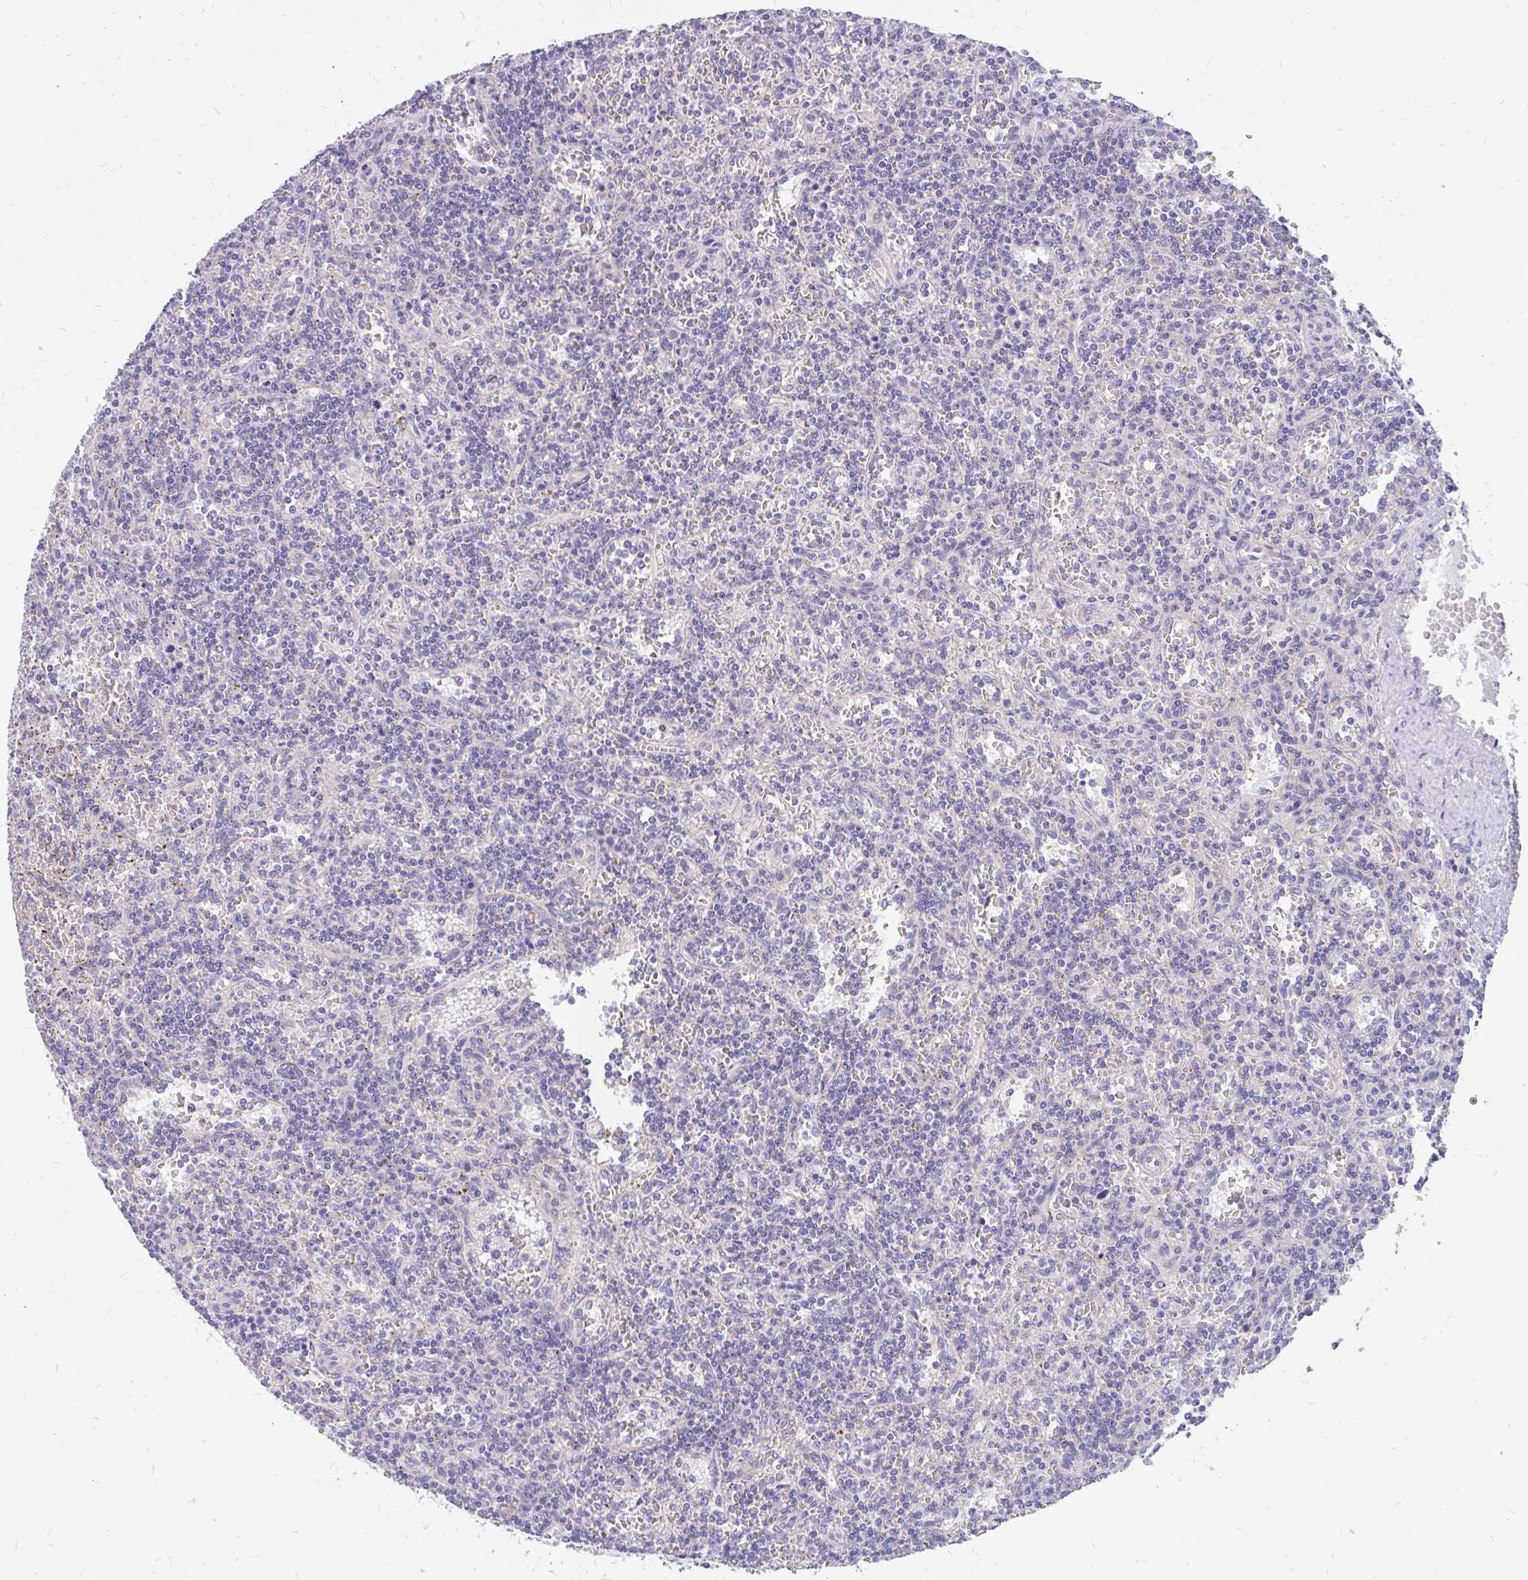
{"staining": {"intensity": "negative", "quantity": "none", "location": "none"}, "tissue": "lymphoma", "cell_type": "Tumor cells", "image_type": "cancer", "snomed": [{"axis": "morphology", "description": "Malignant lymphoma, non-Hodgkin's type, Low grade"}, {"axis": "topography", "description": "Spleen"}], "caption": "There is no significant positivity in tumor cells of malignant lymphoma, non-Hodgkin's type (low-grade).", "gene": "LRRC26", "patient": {"sex": "male", "age": 73}}